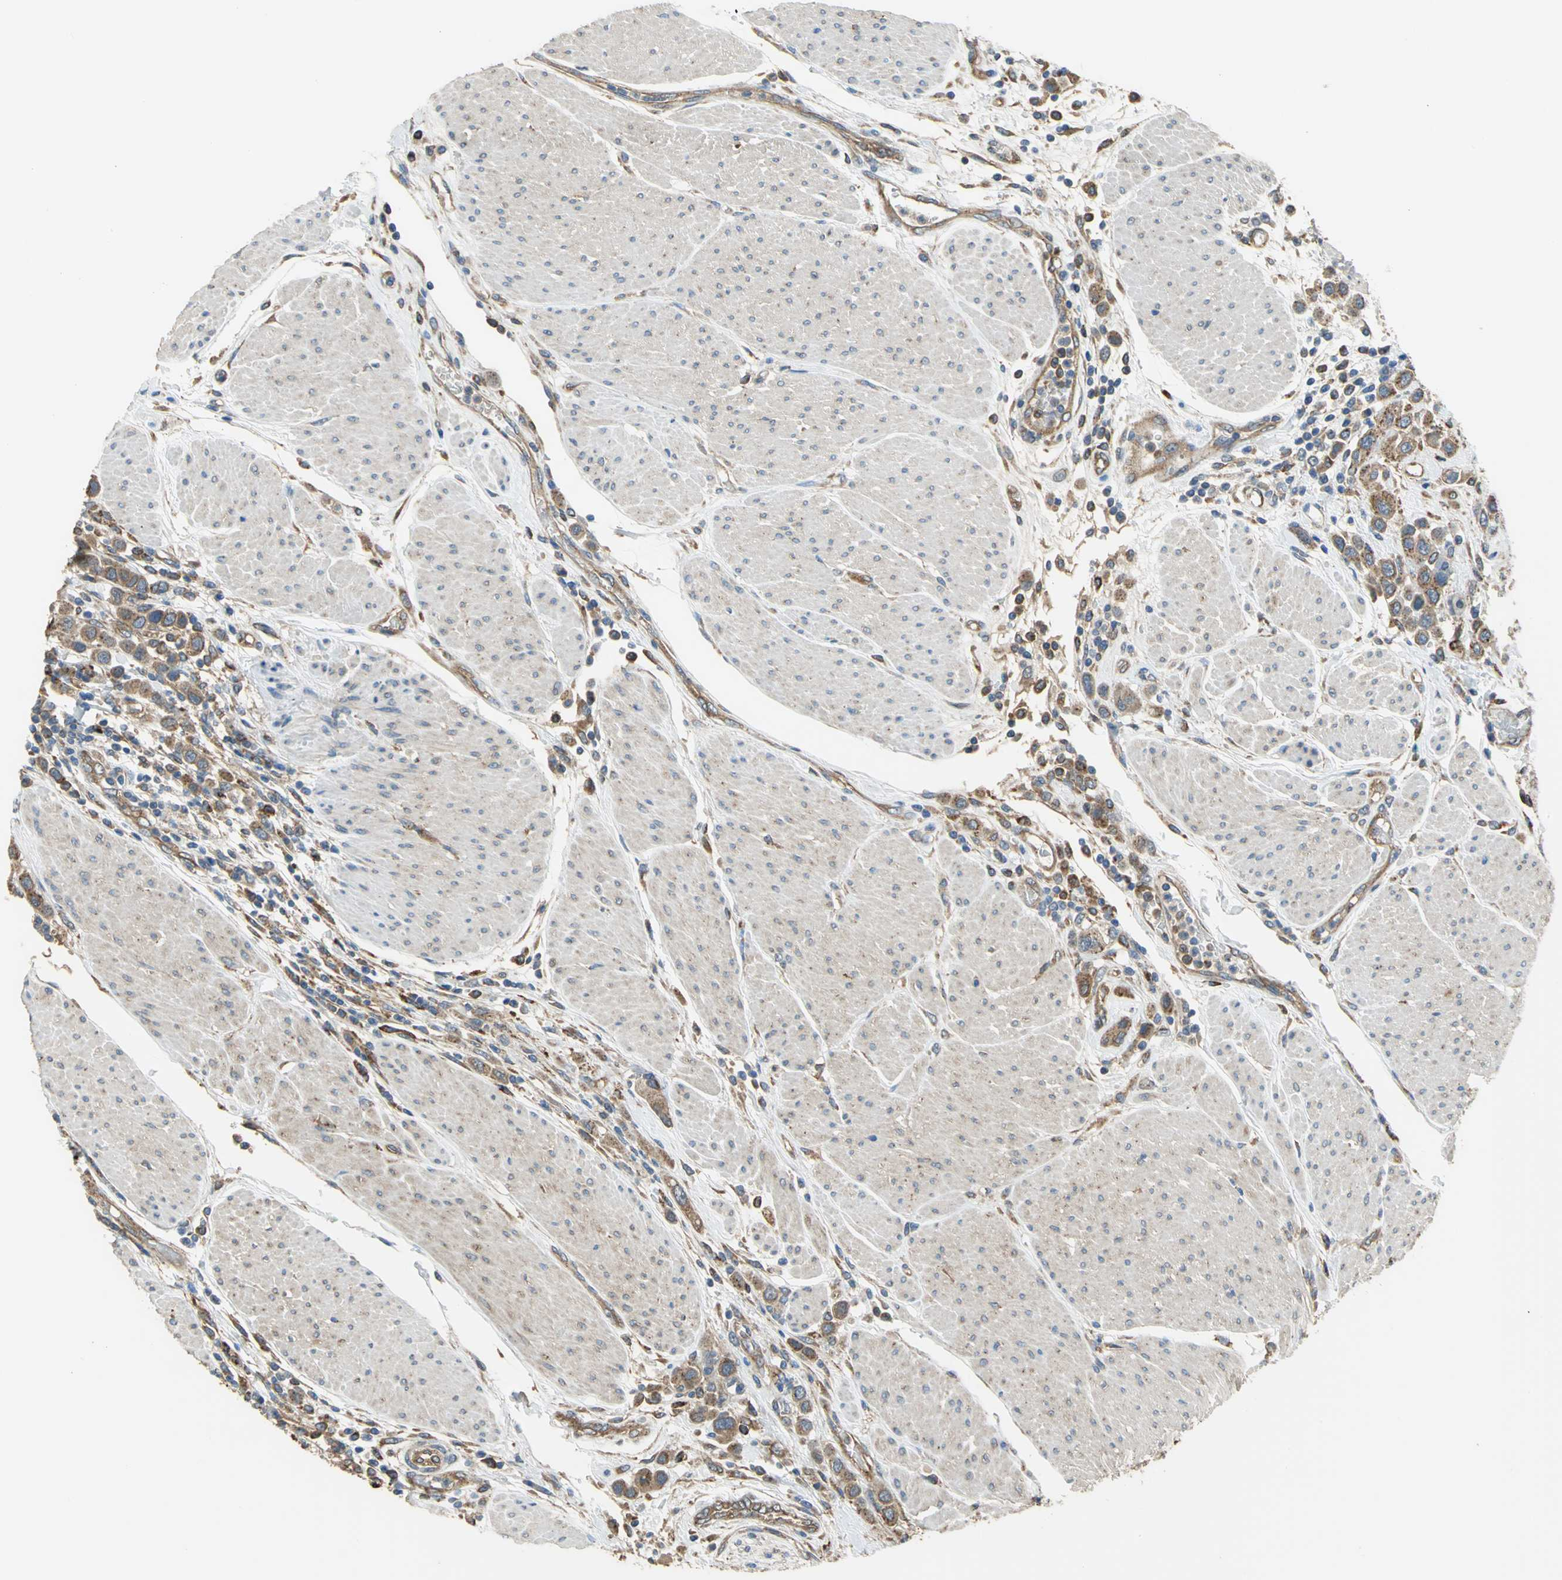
{"staining": {"intensity": "moderate", "quantity": ">75%", "location": "cytoplasmic/membranous"}, "tissue": "urothelial cancer", "cell_type": "Tumor cells", "image_type": "cancer", "snomed": [{"axis": "morphology", "description": "Urothelial carcinoma, High grade"}, {"axis": "topography", "description": "Urinary bladder"}], "caption": "Moderate cytoplasmic/membranous expression for a protein is present in about >75% of tumor cells of high-grade urothelial carcinoma using IHC.", "gene": "DIAPH2", "patient": {"sex": "male", "age": 50}}